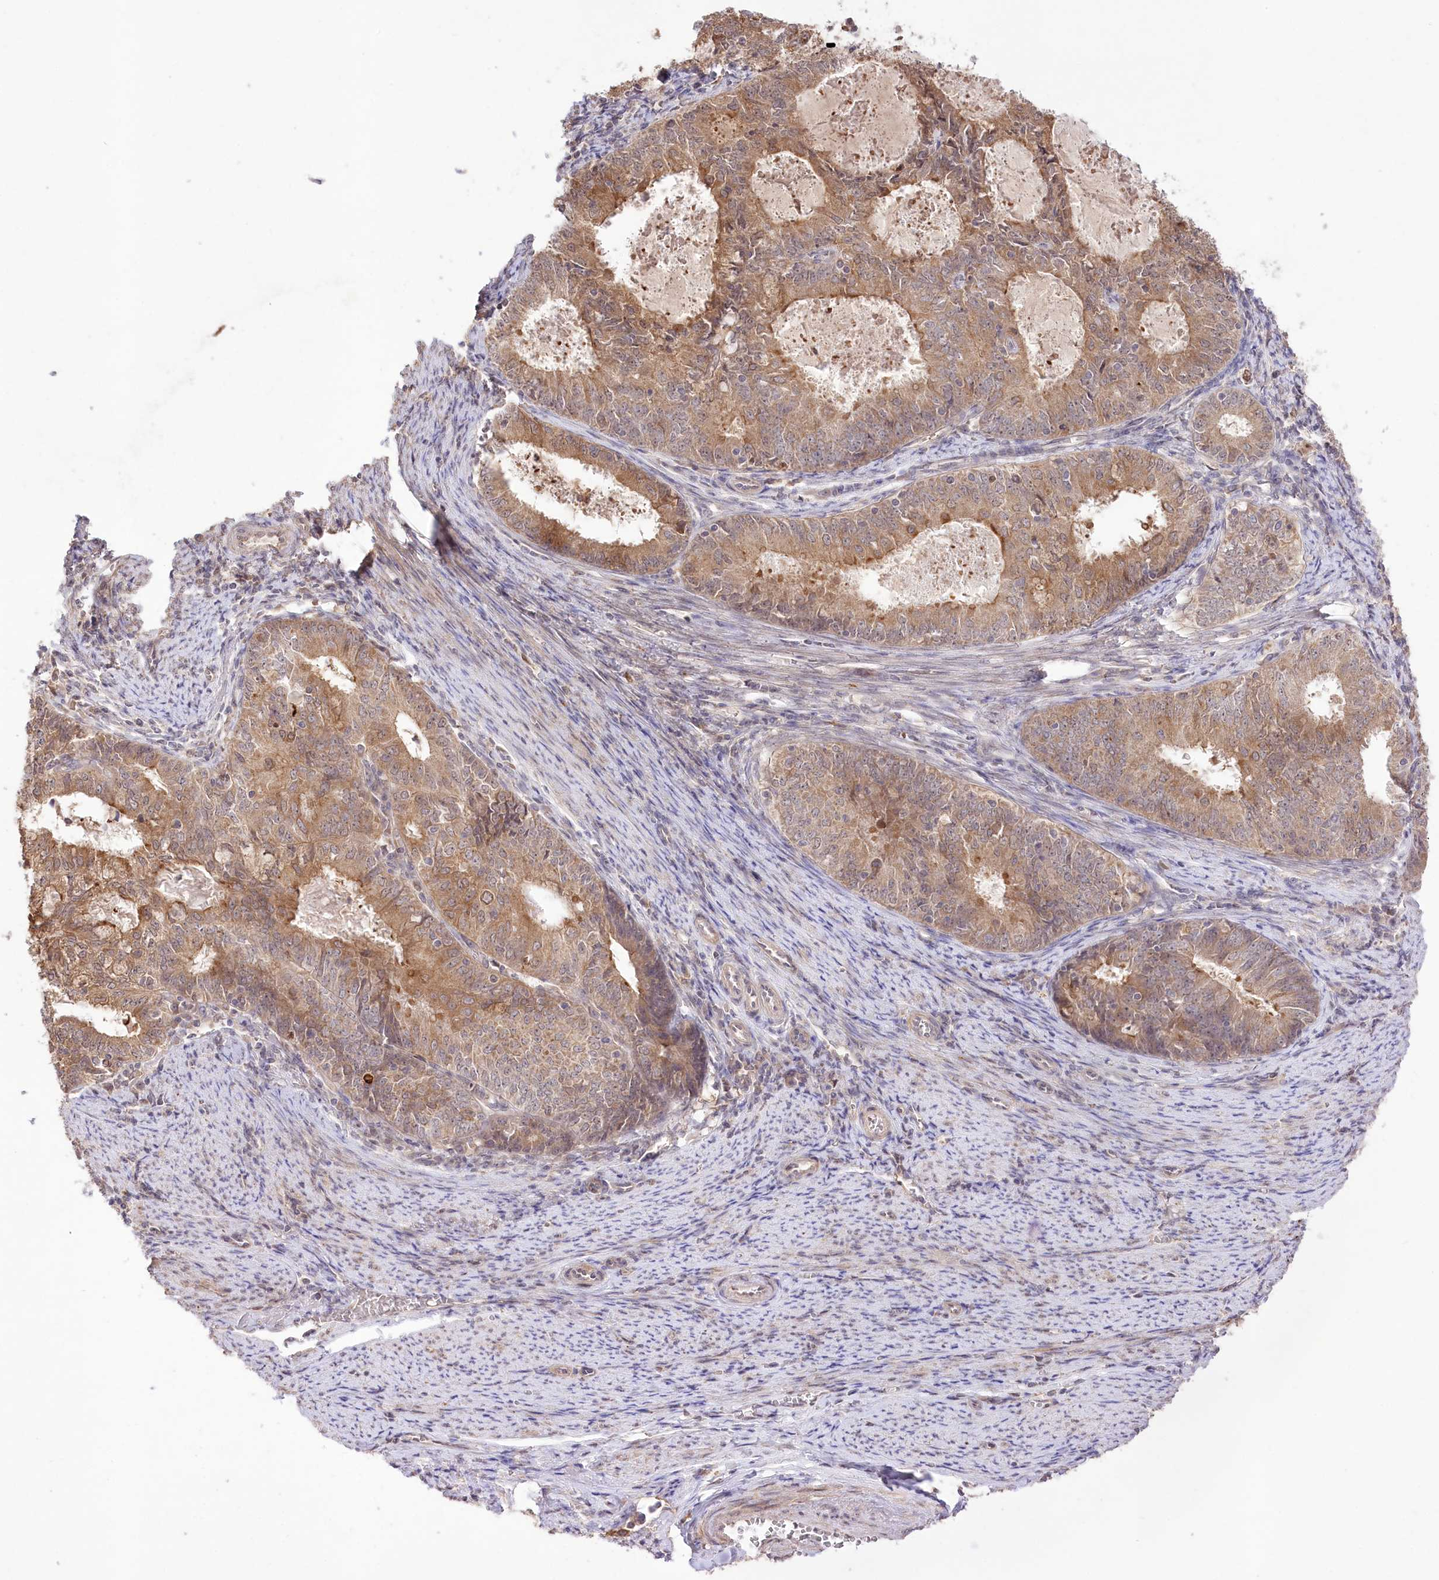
{"staining": {"intensity": "moderate", "quantity": ">75%", "location": "cytoplasmic/membranous"}, "tissue": "endometrial cancer", "cell_type": "Tumor cells", "image_type": "cancer", "snomed": [{"axis": "morphology", "description": "Adenocarcinoma, NOS"}, {"axis": "topography", "description": "Endometrium"}], "caption": "Immunohistochemical staining of endometrial adenocarcinoma reveals moderate cytoplasmic/membranous protein expression in approximately >75% of tumor cells. (DAB = brown stain, brightfield microscopy at high magnification).", "gene": "HELT", "patient": {"sex": "female", "age": 57}}